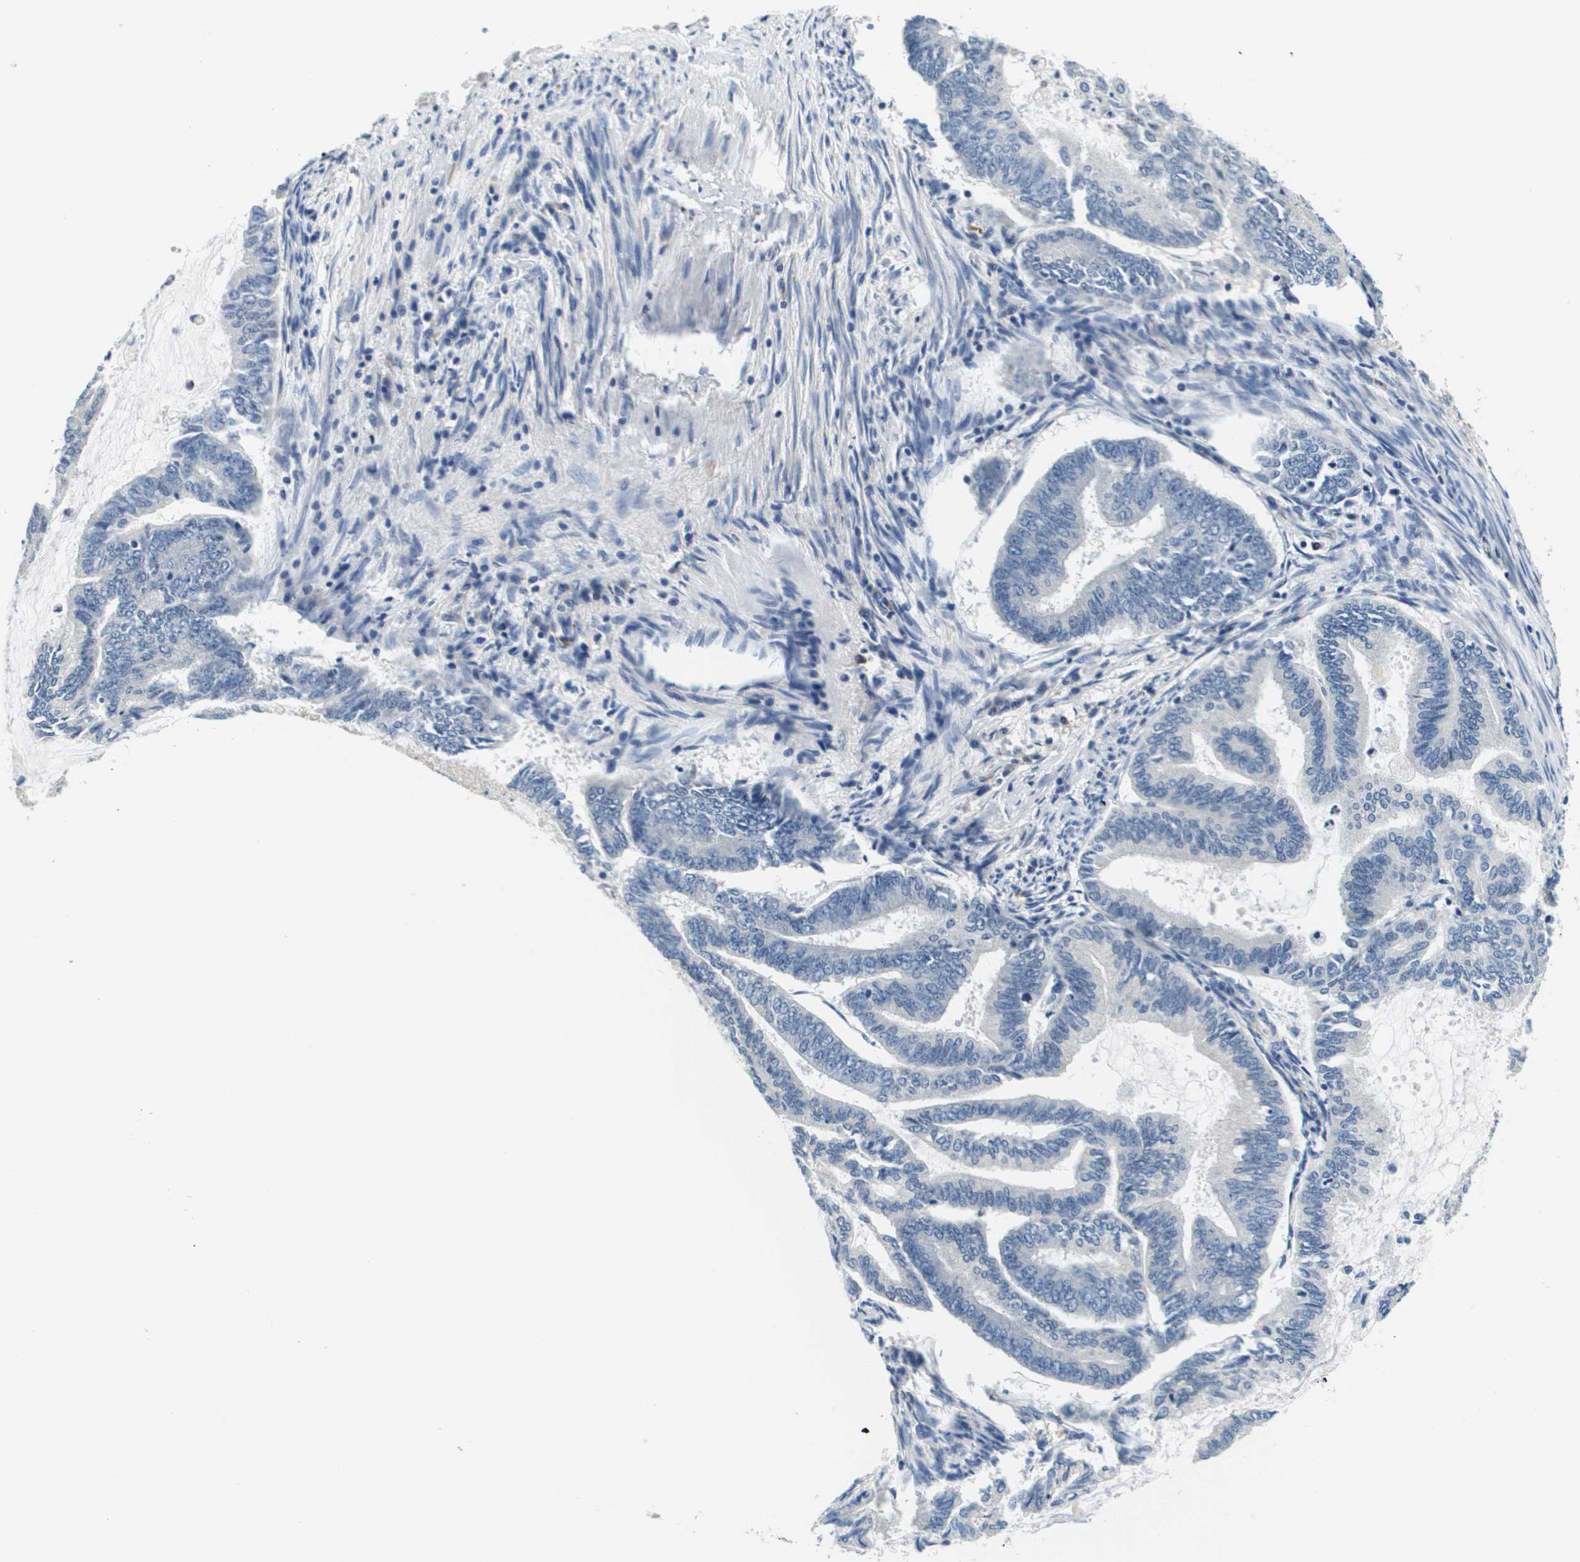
{"staining": {"intensity": "negative", "quantity": "none", "location": "none"}, "tissue": "endometrial cancer", "cell_type": "Tumor cells", "image_type": "cancer", "snomed": [{"axis": "morphology", "description": "Adenocarcinoma, NOS"}, {"axis": "topography", "description": "Endometrium"}], "caption": "Tumor cells are negative for brown protein staining in endometrial cancer. (DAB (3,3'-diaminobenzidine) immunohistochemistry (IHC) with hematoxylin counter stain).", "gene": "KCNQ5", "patient": {"sex": "female", "age": 86}}